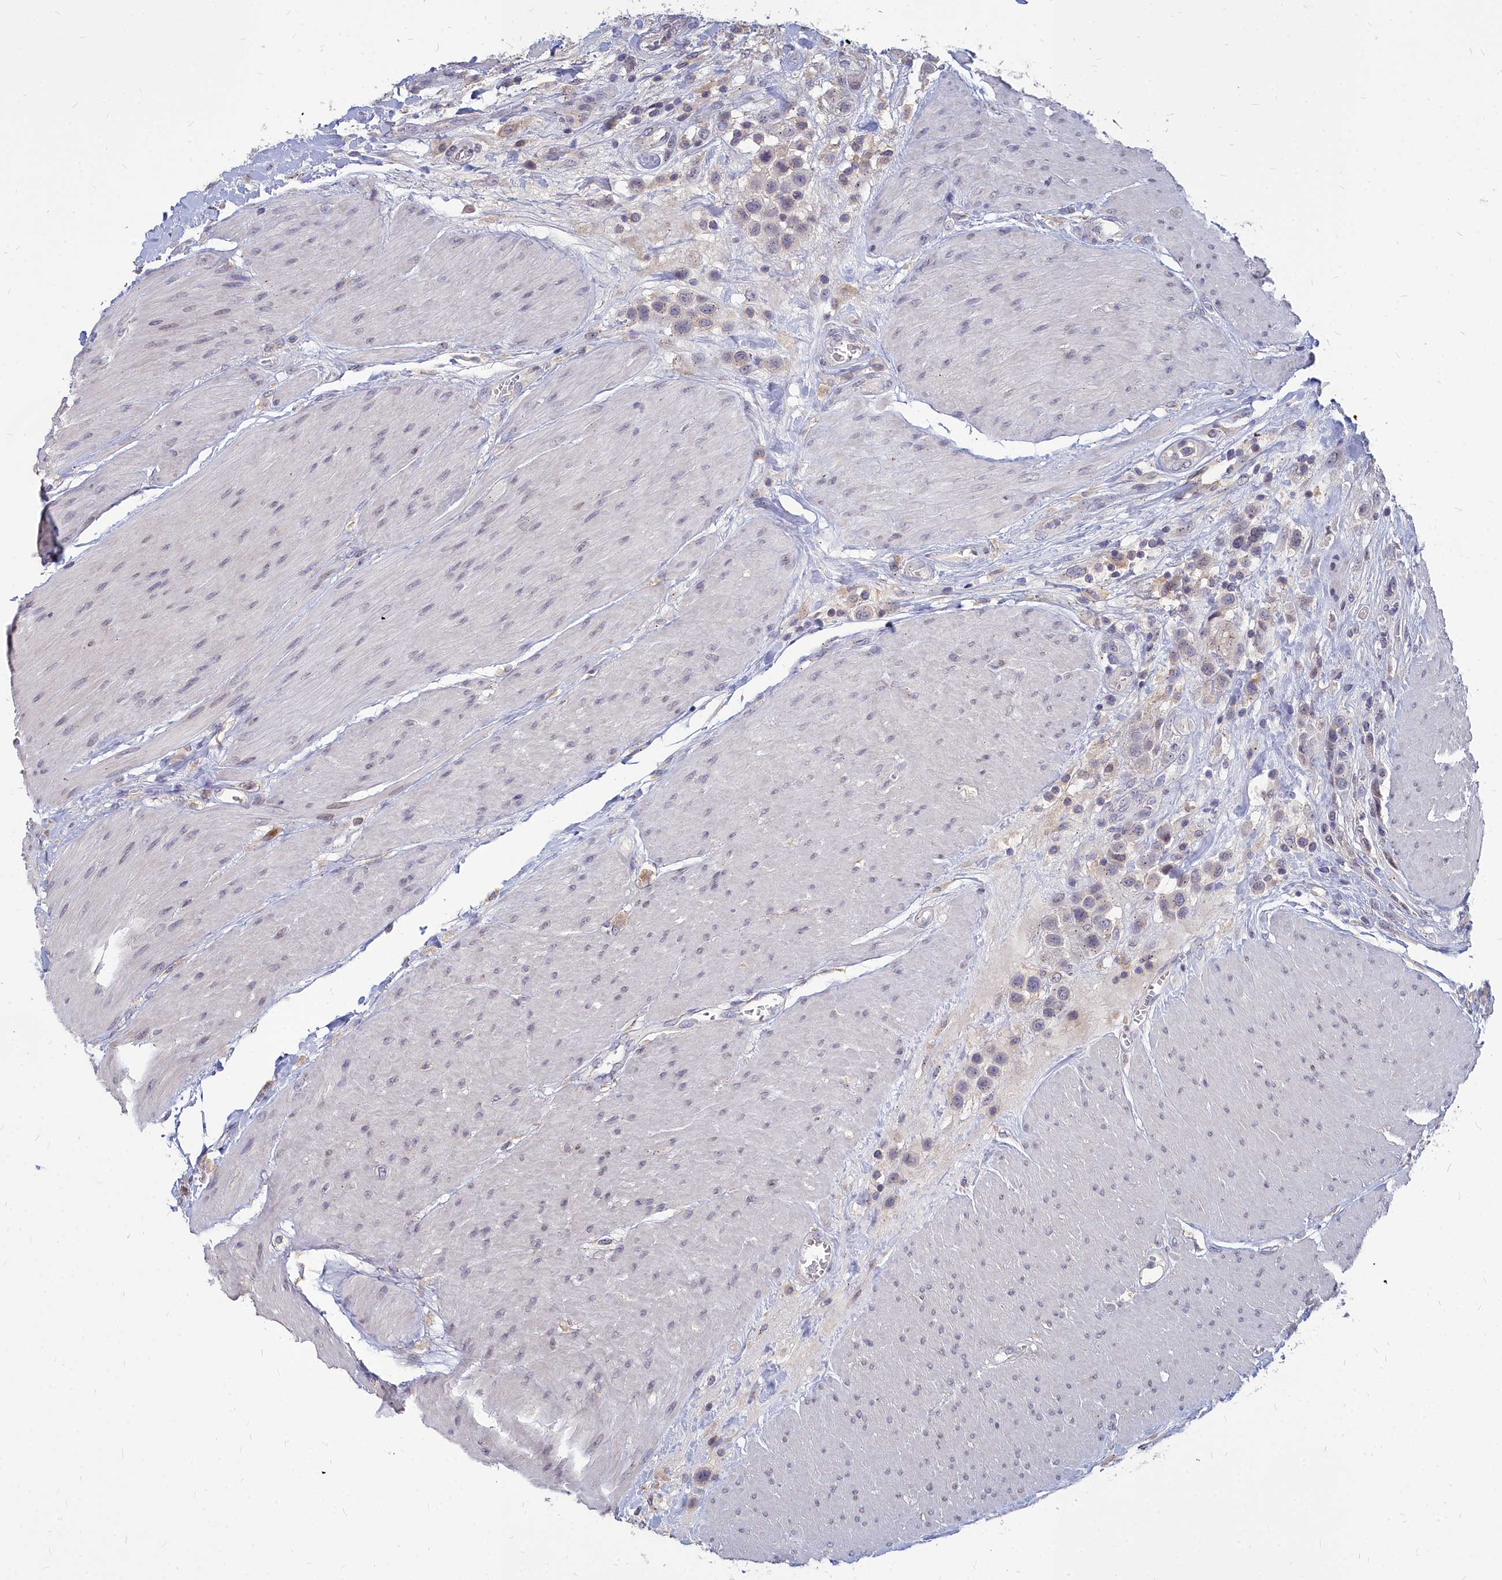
{"staining": {"intensity": "negative", "quantity": "none", "location": "none"}, "tissue": "urothelial cancer", "cell_type": "Tumor cells", "image_type": "cancer", "snomed": [{"axis": "morphology", "description": "Urothelial carcinoma, High grade"}, {"axis": "topography", "description": "Urinary bladder"}], "caption": "A micrograph of urothelial cancer stained for a protein reveals no brown staining in tumor cells.", "gene": "NOXA1", "patient": {"sex": "male", "age": 50}}